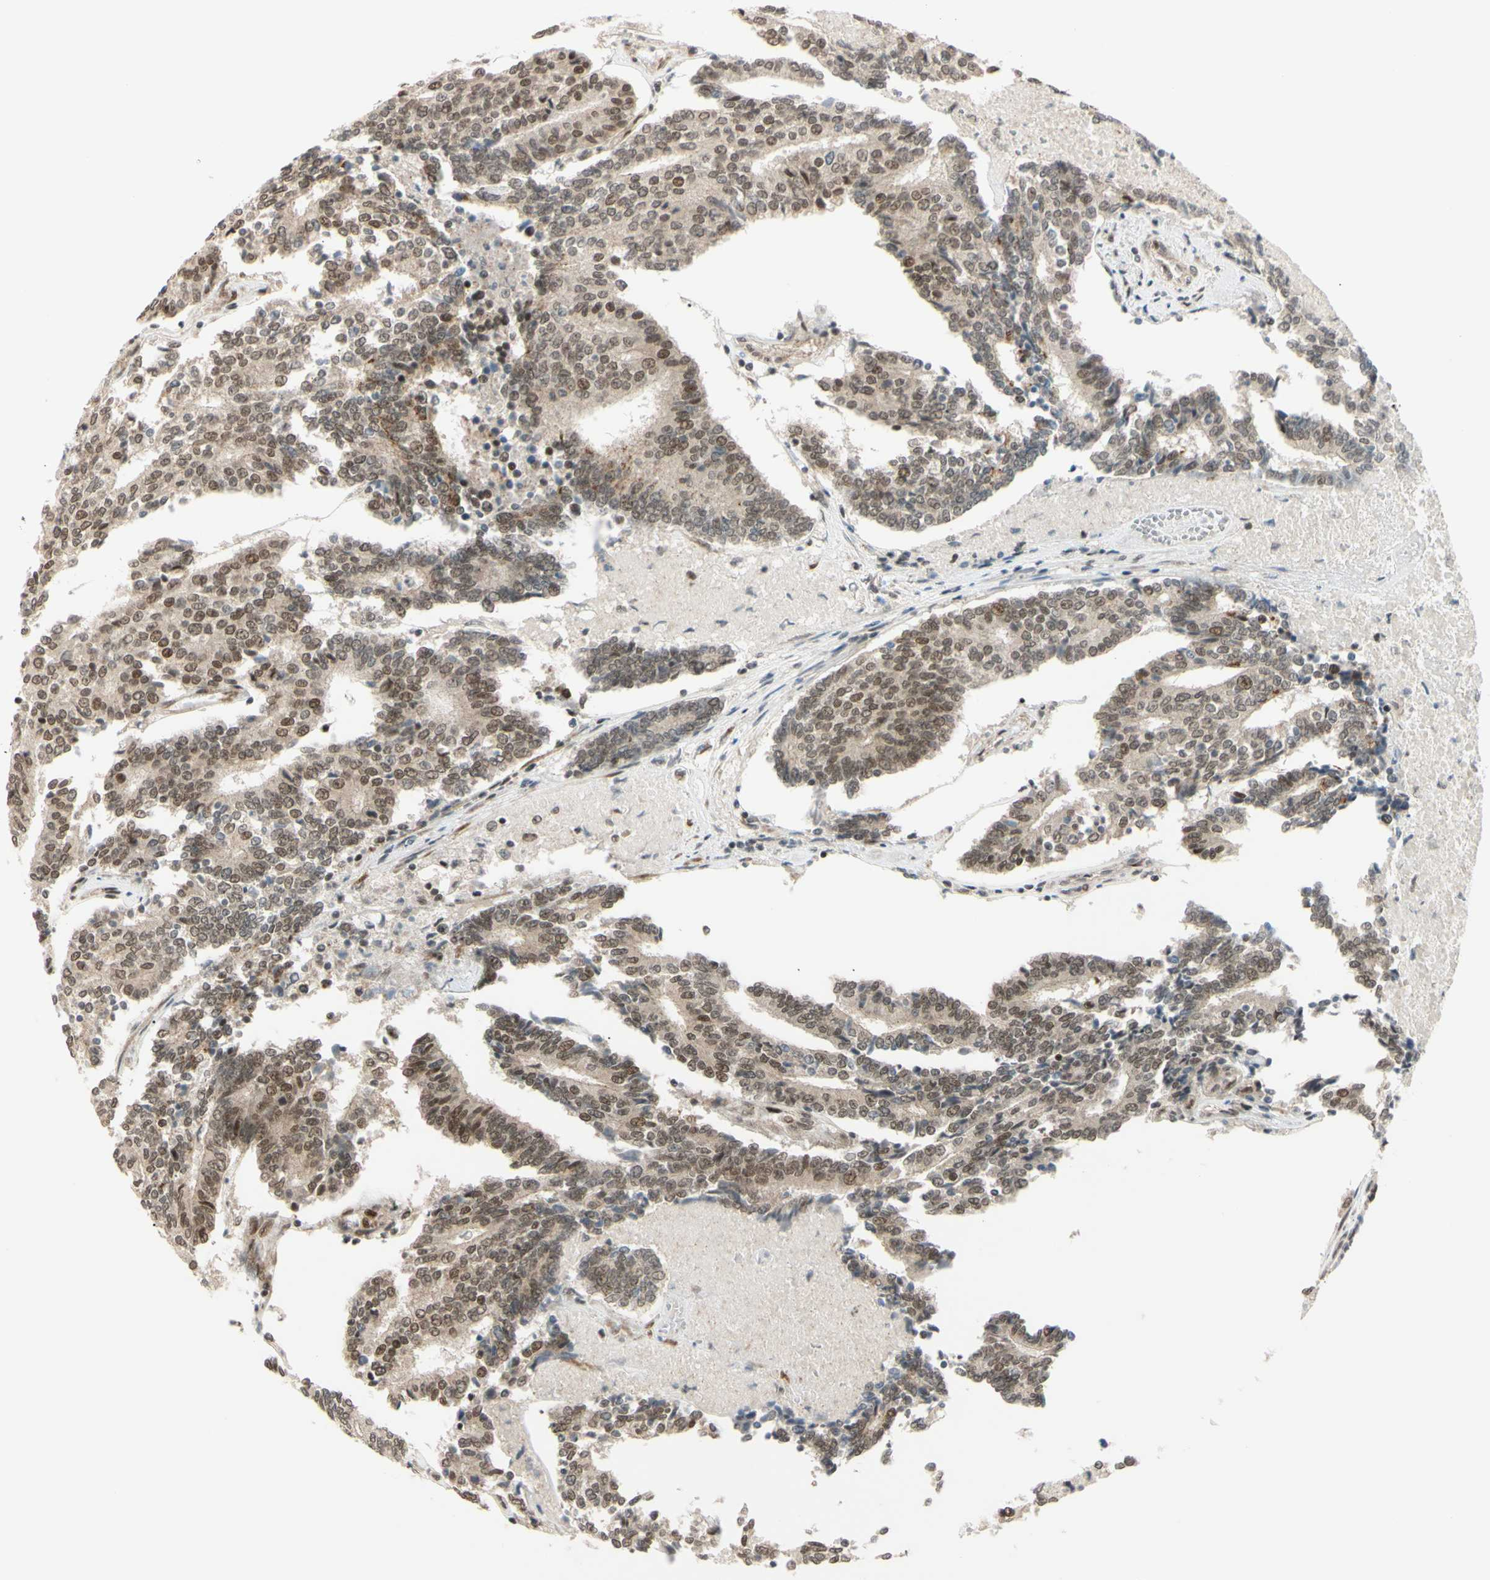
{"staining": {"intensity": "moderate", "quantity": "25%-75%", "location": "cytoplasmic/membranous,nuclear"}, "tissue": "prostate cancer", "cell_type": "Tumor cells", "image_type": "cancer", "snomed": [{"axis": "morphology", "description": "Adenocarcinoma, High grade"}, {"axis": "topography", "description": "Prostate"}], "caption": "A micrograph showing moderate cytoplasmic/membranous and nuclear positivity in approximately 25%-75% of tumor cells in prostate high-grade adenocarcinoma, as visualized by brown immunohistochemical staining.", "gene": "BRMS1", "patient": {"sex": "male", "age": 55}}